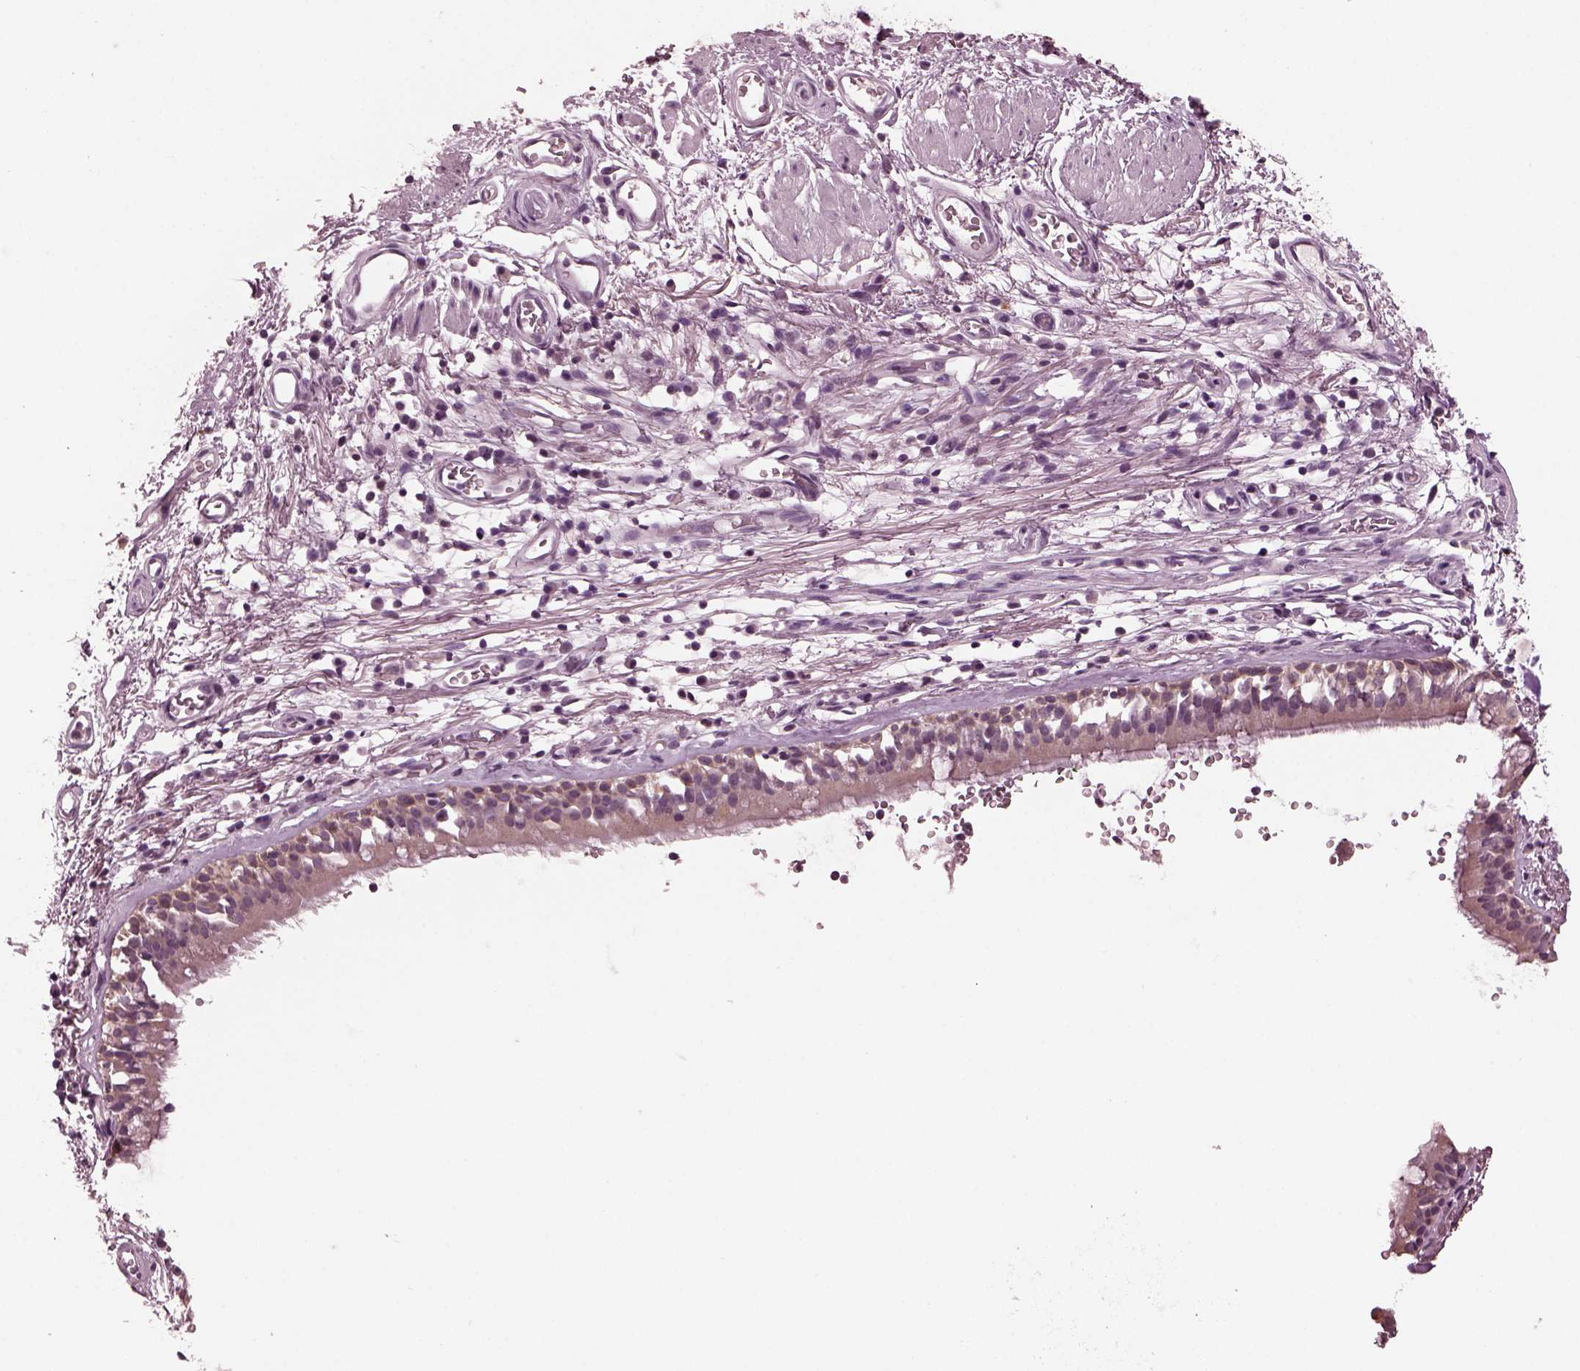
{"staining": {"intensity": "negative", "quantity": "none", "location": "none"}, "tissue": "adipose tissue", "cell_type": "Adipocytes", "image_type": "normal", "snomed": [{"axis": "morphology", "description": "Normal tissue, NOS"}, {"axis": "topography", "description": "Cartilage tissue"}, {"axis": "topography", "description": "Bronchus"}], "caption": "This is an immunohistochemistry photomicrograph of unremarkable human adipose tissue. There is no positivity in adipocytes.", "gene": "MIB2", "patient": {"sex": "male", "age": 58}}